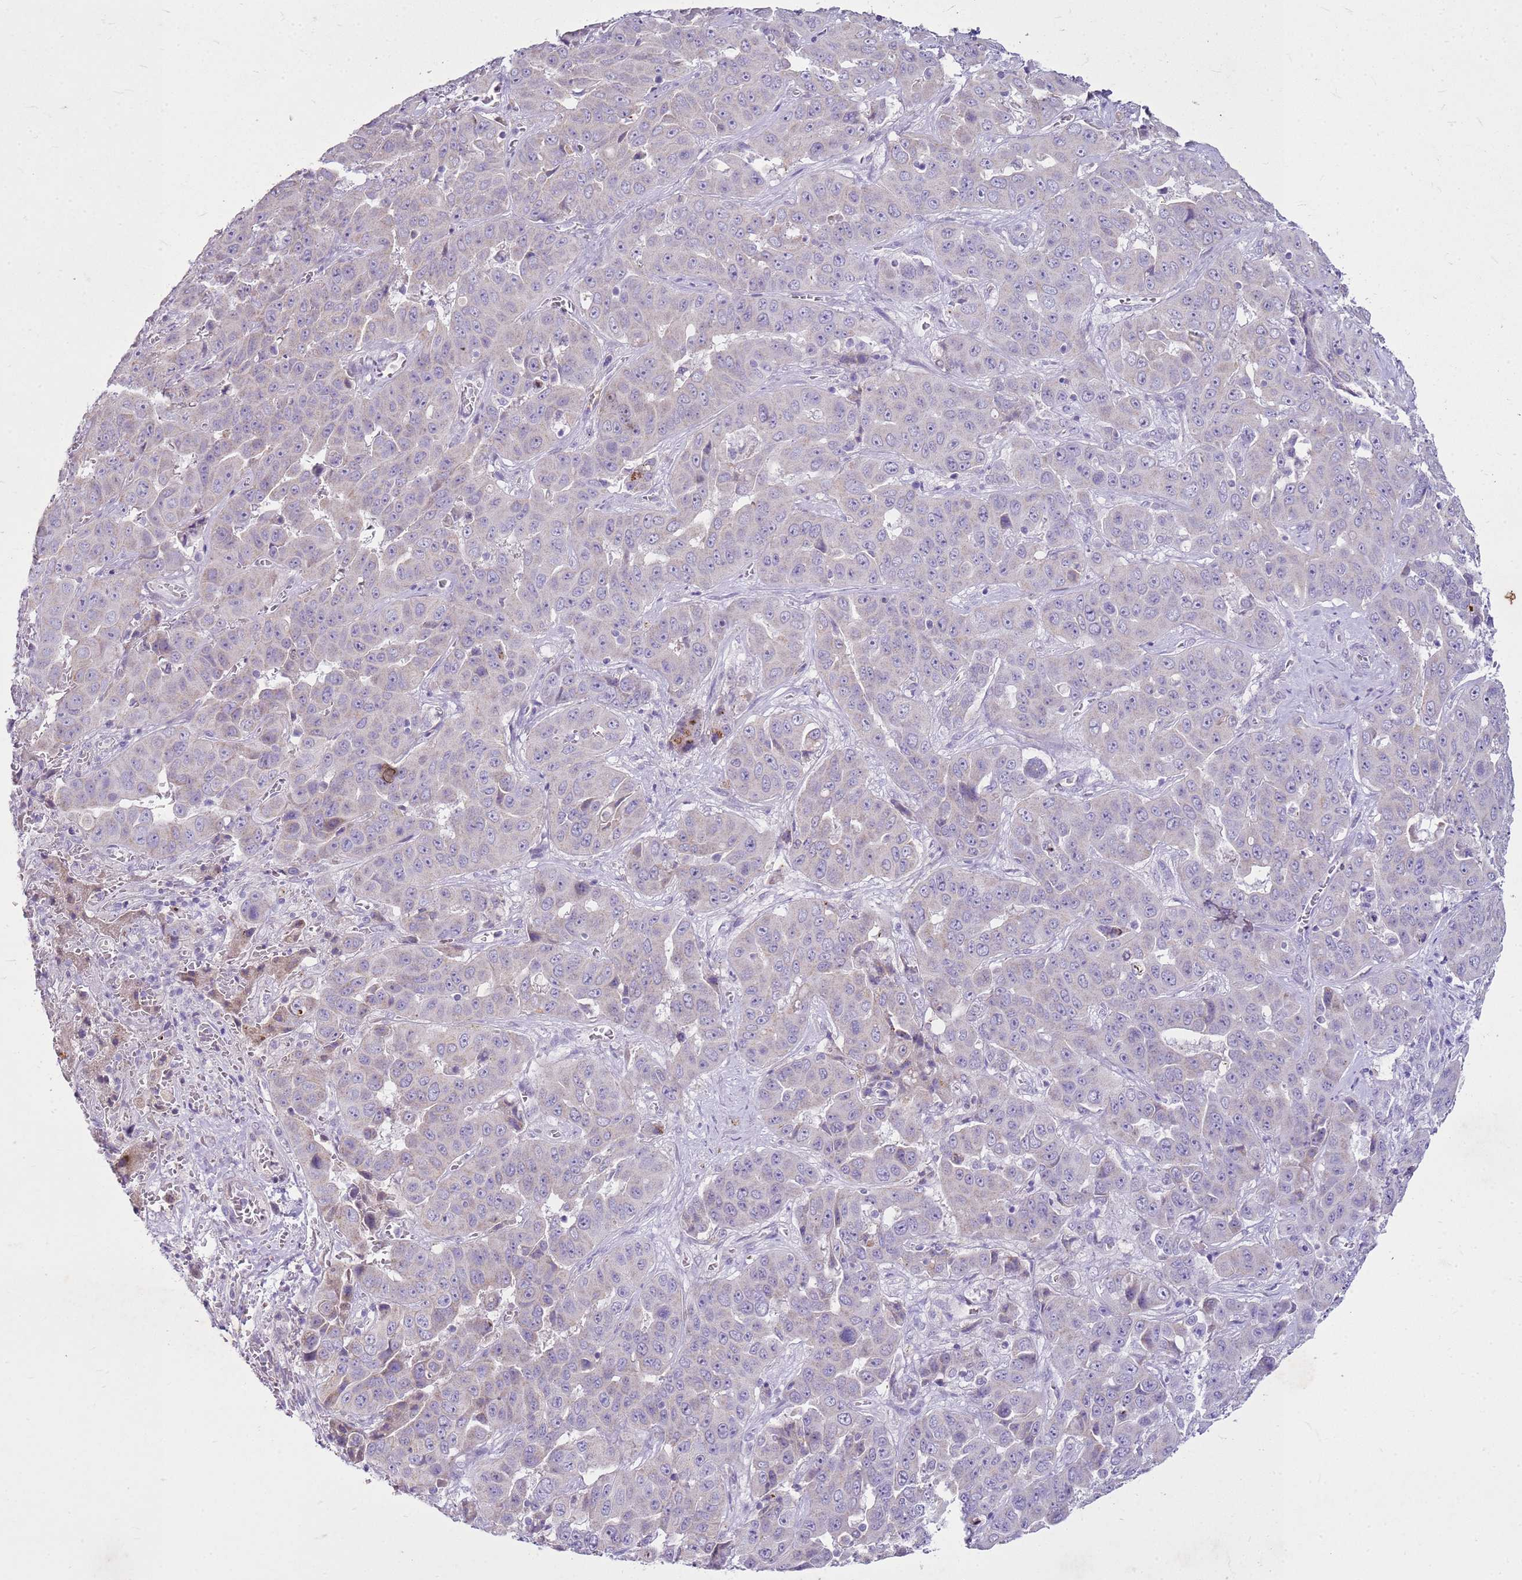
{"staining": {"intensity": "negative", "quantity": "none", "location": "none"}, "tissue": "liver cancer", "cell_type": "Tumor cells", "image_type": "cancer", "snomed": [{"axis": "morphology", "description": "Cholangiocarcinoma"}, {"axis": "topography", "description": "Liver"}], "caption": "Immunohistochemical staining of human cholangiocarcinoma (liver) demonstrates no significant positivity in tumor cells.", "gene": "FABP2", "patient": {"sex": "female", "age": 52}}